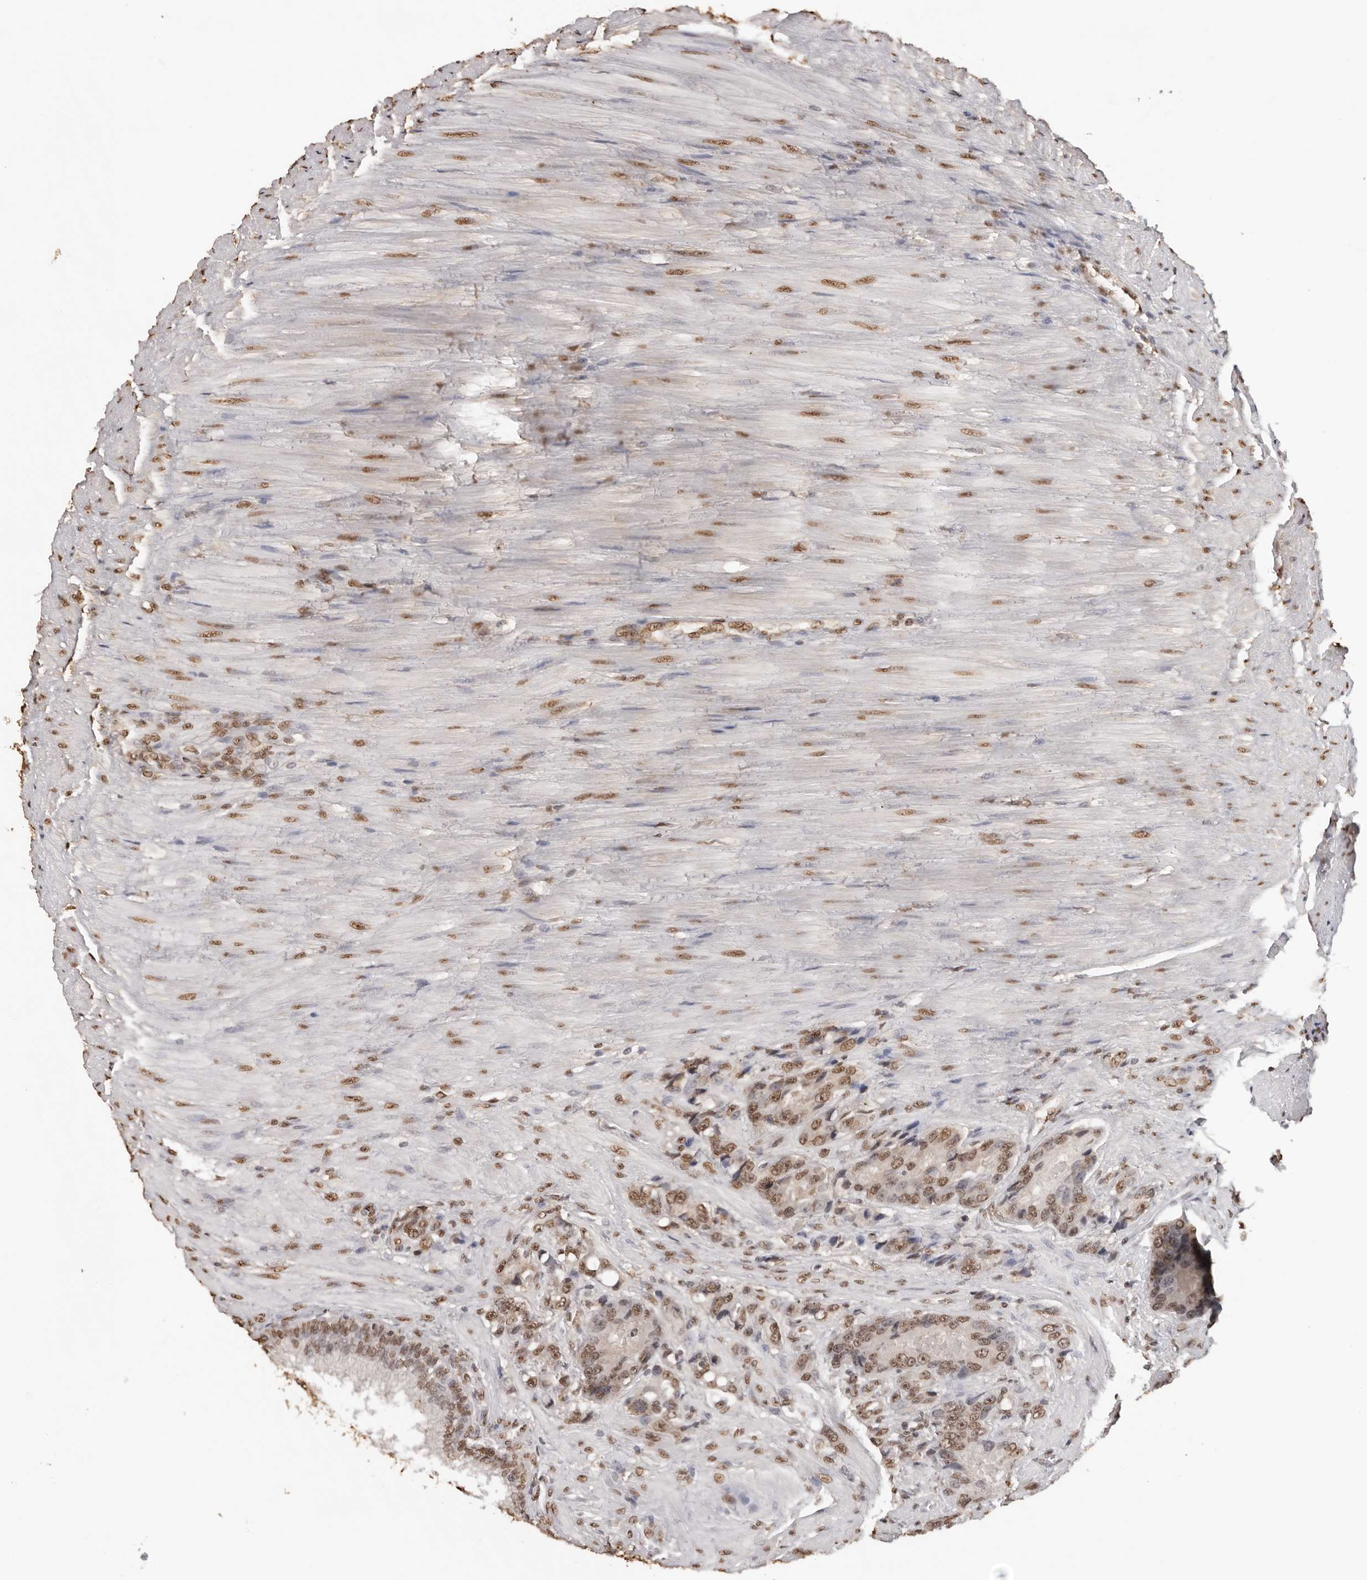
{"staining": {"intensity": "moderate", "quantity": ">75%", "location": "nuclear"}, "tissue": "prostate cancer", "cell_type": "Tumor cells", "image_type": "cancer", "snomed": [{"axis": "morphology", "description": "Adenocarcinoma, High grade"}, {"axis": "topography", "description": "Prostate"}], "caption": "The image reveals staining of prostate adenocarcinoma (high-grade), revealing moderate nuclear protein positivity (brown color) within tumor cells. (brown staining indicates protein expression, while blue staining denotes nuclei).", "gene": "OLIG3", "patient": {"sex": "male", "age": 60}}